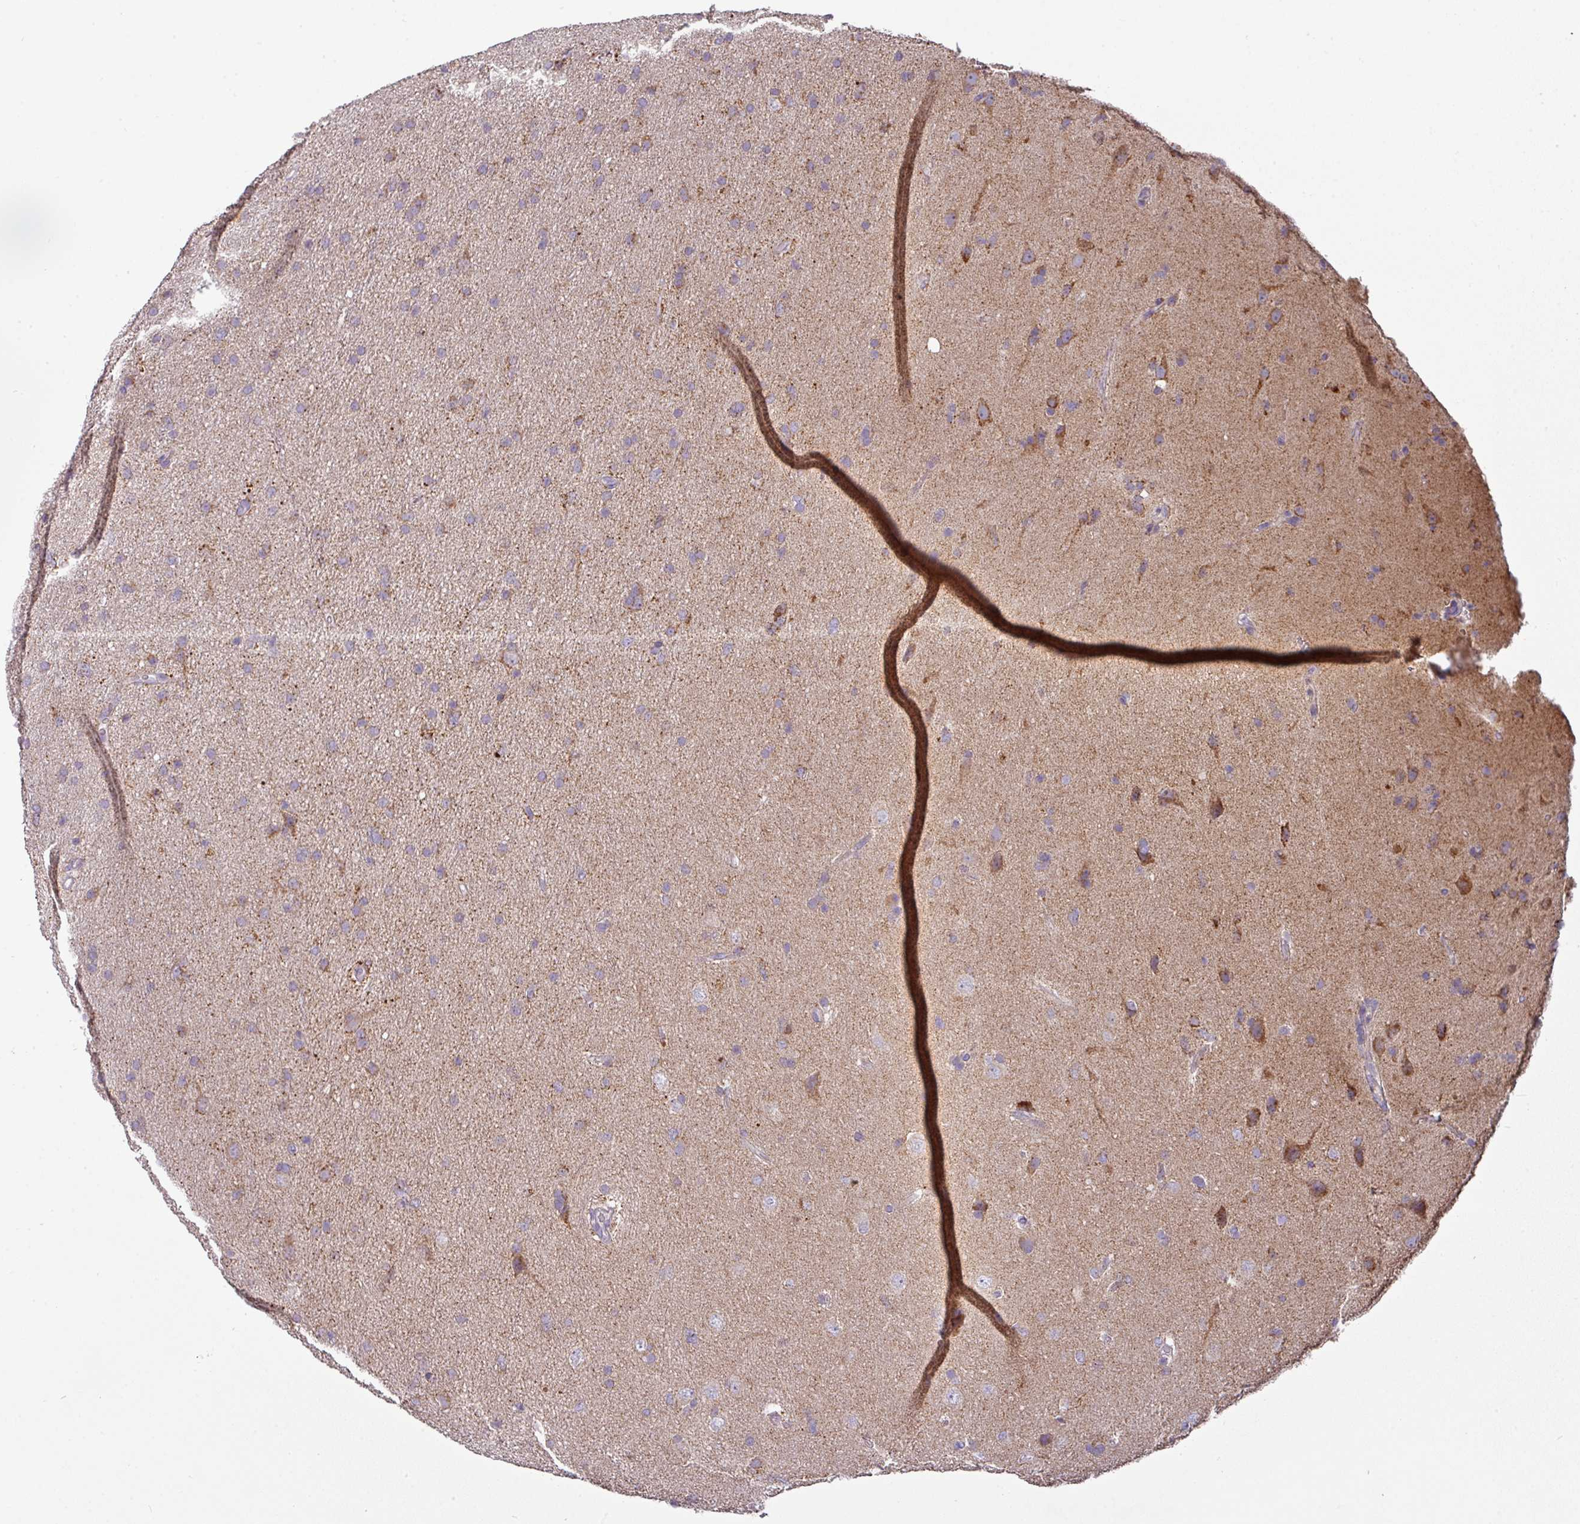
{"staining": {"intensity": "moderate", "quantity": "<25%", "location": "cytoplasmic/membranous"}, "tissue": "glioma", "cell_type": "Tumor cells", "image_type": "cancer", "snomed": [{"axis": "morphology", "description": "Glioma, malignant, Low grade"}, {"axis": "topography", "description": "Cerebral cortex"}], "caption": "Immunohistochemistry (IHC) staining of malignant glioma (low-grade), which demonstrates low levels of moderate cytoplasmic/membranous positivity in approximately <25% of tumor cells indicating moderate cytoplasmic/membranous protein staining. The staining was performed using DAB (brown) for protein detection and nuclei were counterstained in hematoxylin (blue).", "gene": "TRAPPC1", "patient": {"sex": "female", "age": 39}}